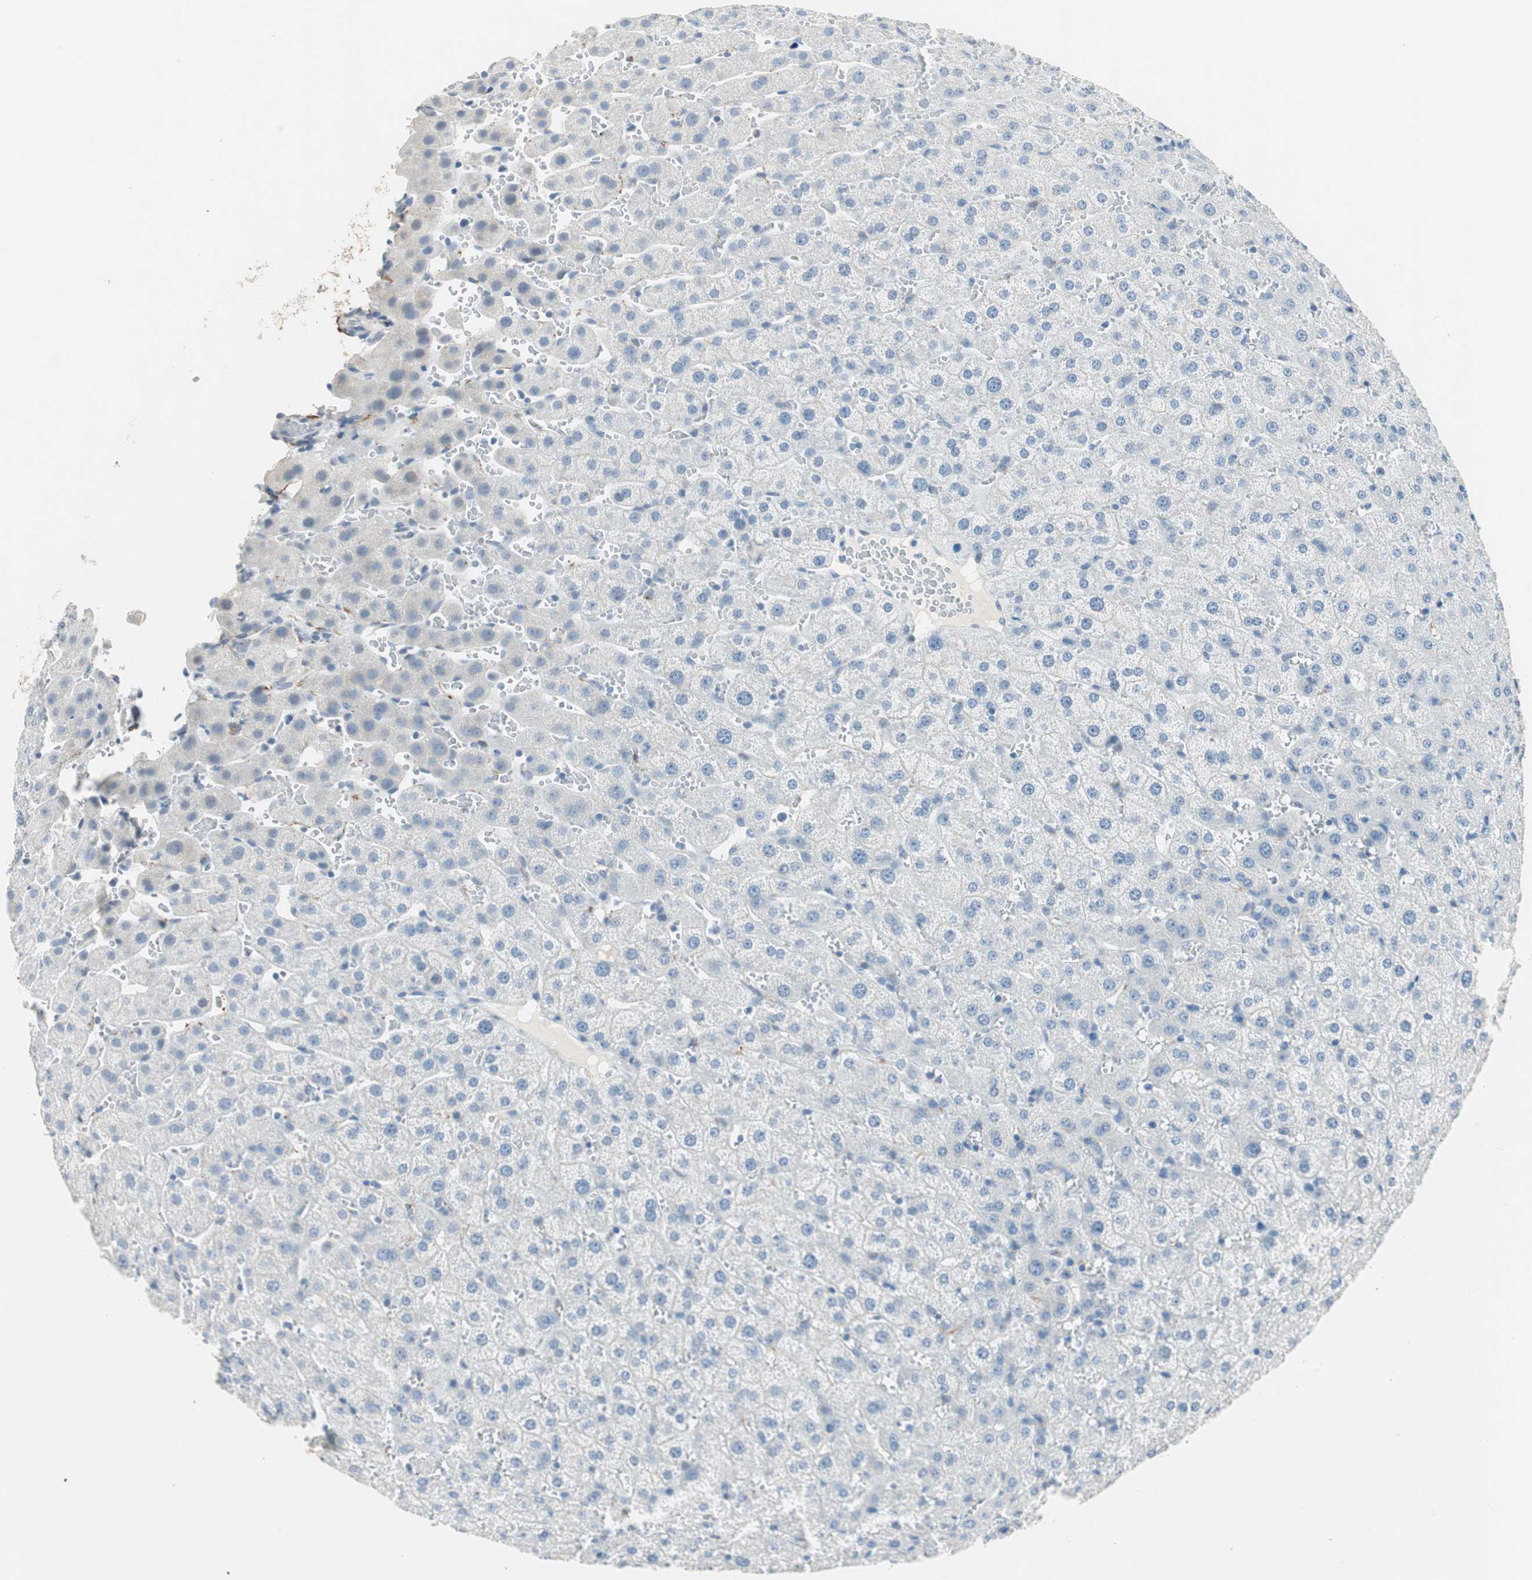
{"staining": {"intensity": "weak", "quantity": ">75%", "location": "cytoplasmic/membranous"}, "tissue": "liver", "cell_type": "Cholangiocytes", "image_type": "normal", "snomed": [{"axis": "morphology", "description": "Normal tissue, NOS"}, {"axis": "morphology", "description": "Fibrosis, NOS"}, {"axis": "topography", "description": "Liver"}], "caption": "A low amount of weak cytoplasmic/membranous positivity is seen in approximately >75% of cholangiocytes in unremarkable liver.", "gene": "GNAO1", "patient": {"sex": "female", "age": 29}}